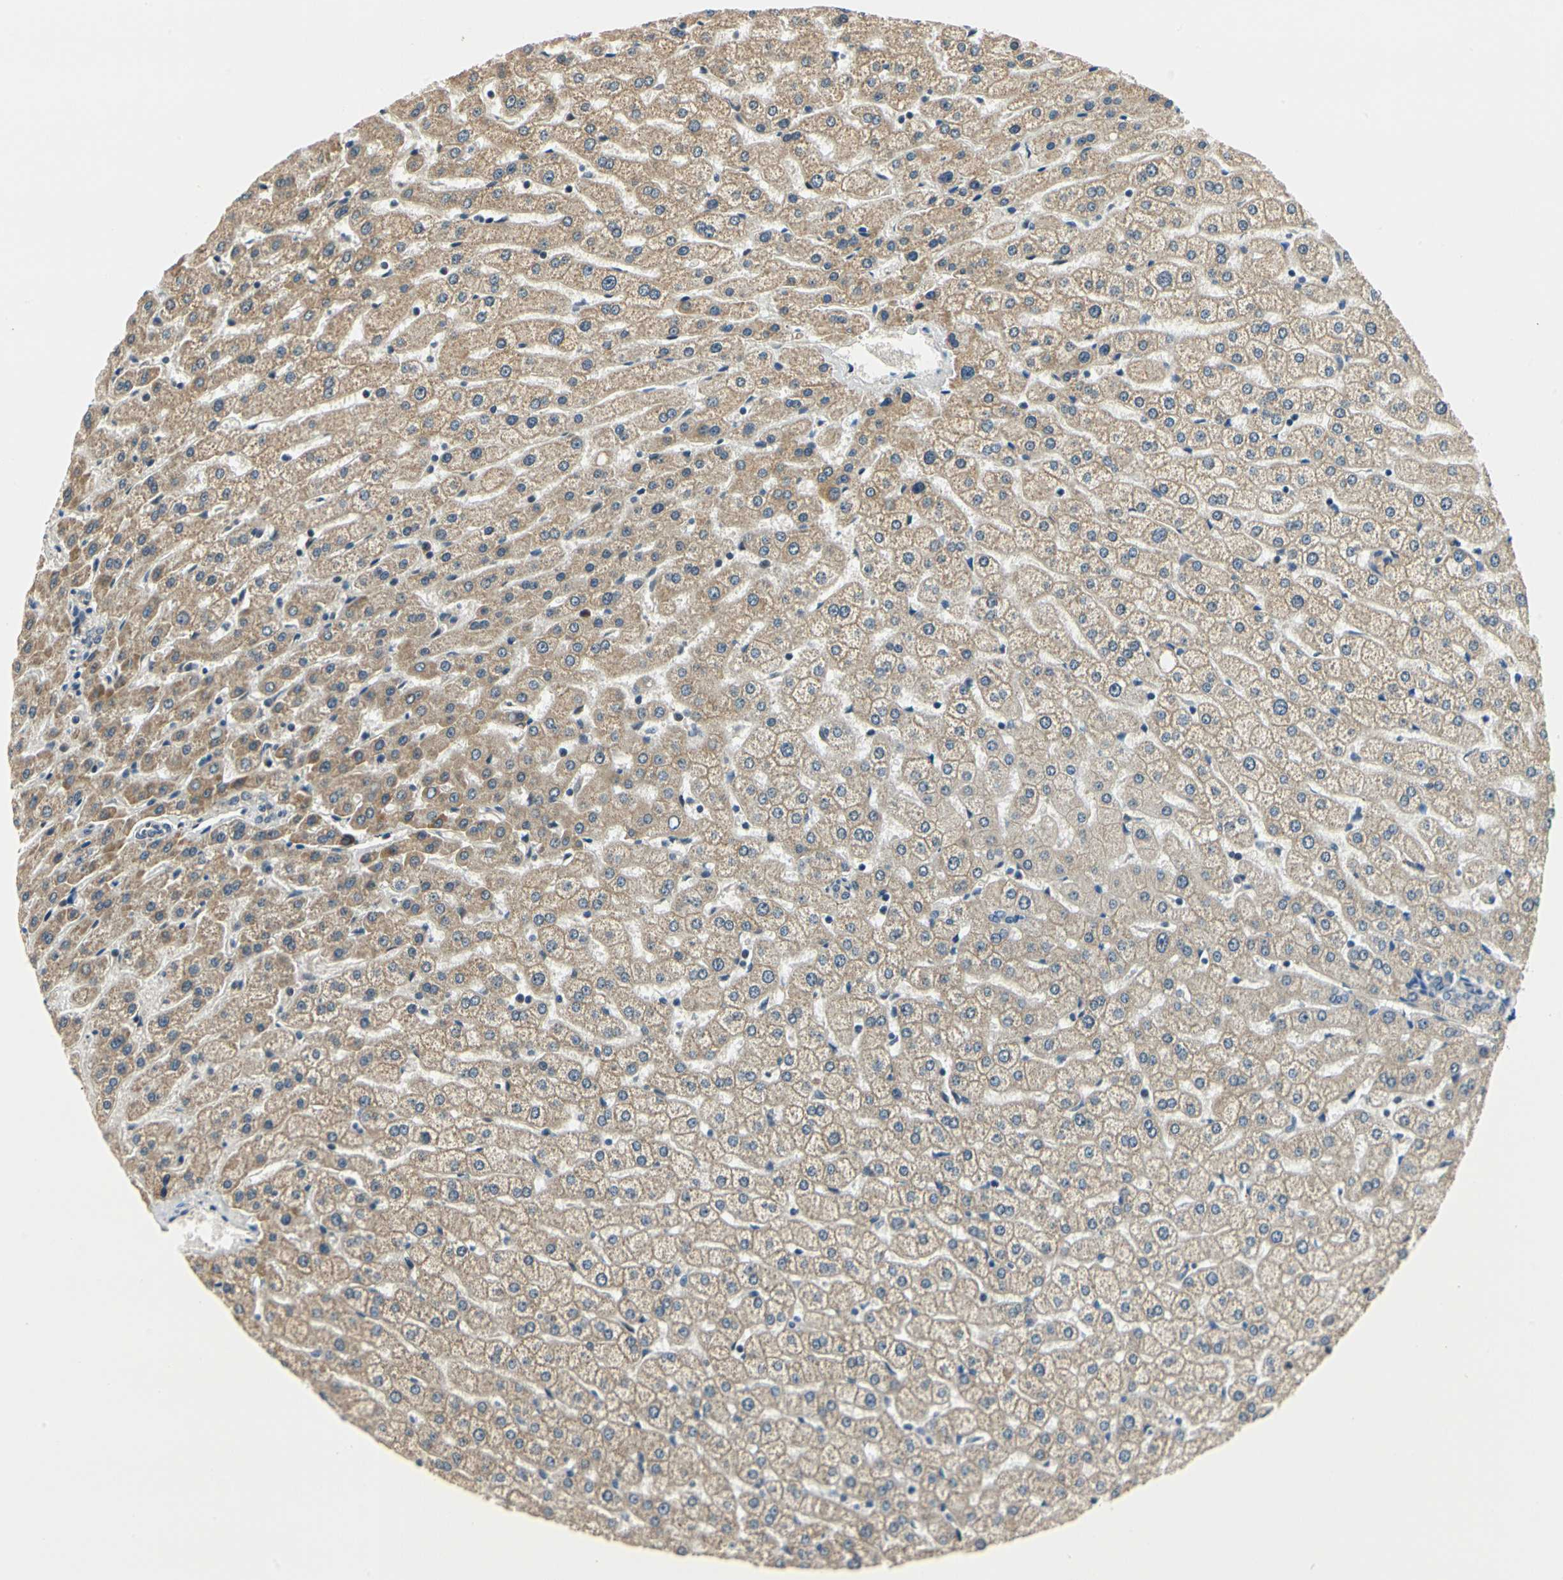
{"staining": {"intensity": "negative", "quantity": "none", "location": "none"}, "tissue": "liver", "cell_type": "Cholangiocytes", "image_type": "normal", "snomed": [{"axis": "morphology", "description": "Normal tissue, NOS"}, {"axis": "morphology", "description": "Fibrosis, NOS"}, {"axis": "topography", "description": "Liver"}], "caption": "This photomicrograph is of benign liver stained with immunohistochemistry (IHC) to label a protein in brown with the nuclei are counter-stained blue. There is no staining in cholangiocytes. The staining was performed using DAB (3,3'-diaminobenzidine) to visualize the protein expression in brown, while the nuclei were stained in blue with hematoxylin (Magnification: 20x).", "gene": "PDK2", "patient": {"sex": "female", "age": 29}}